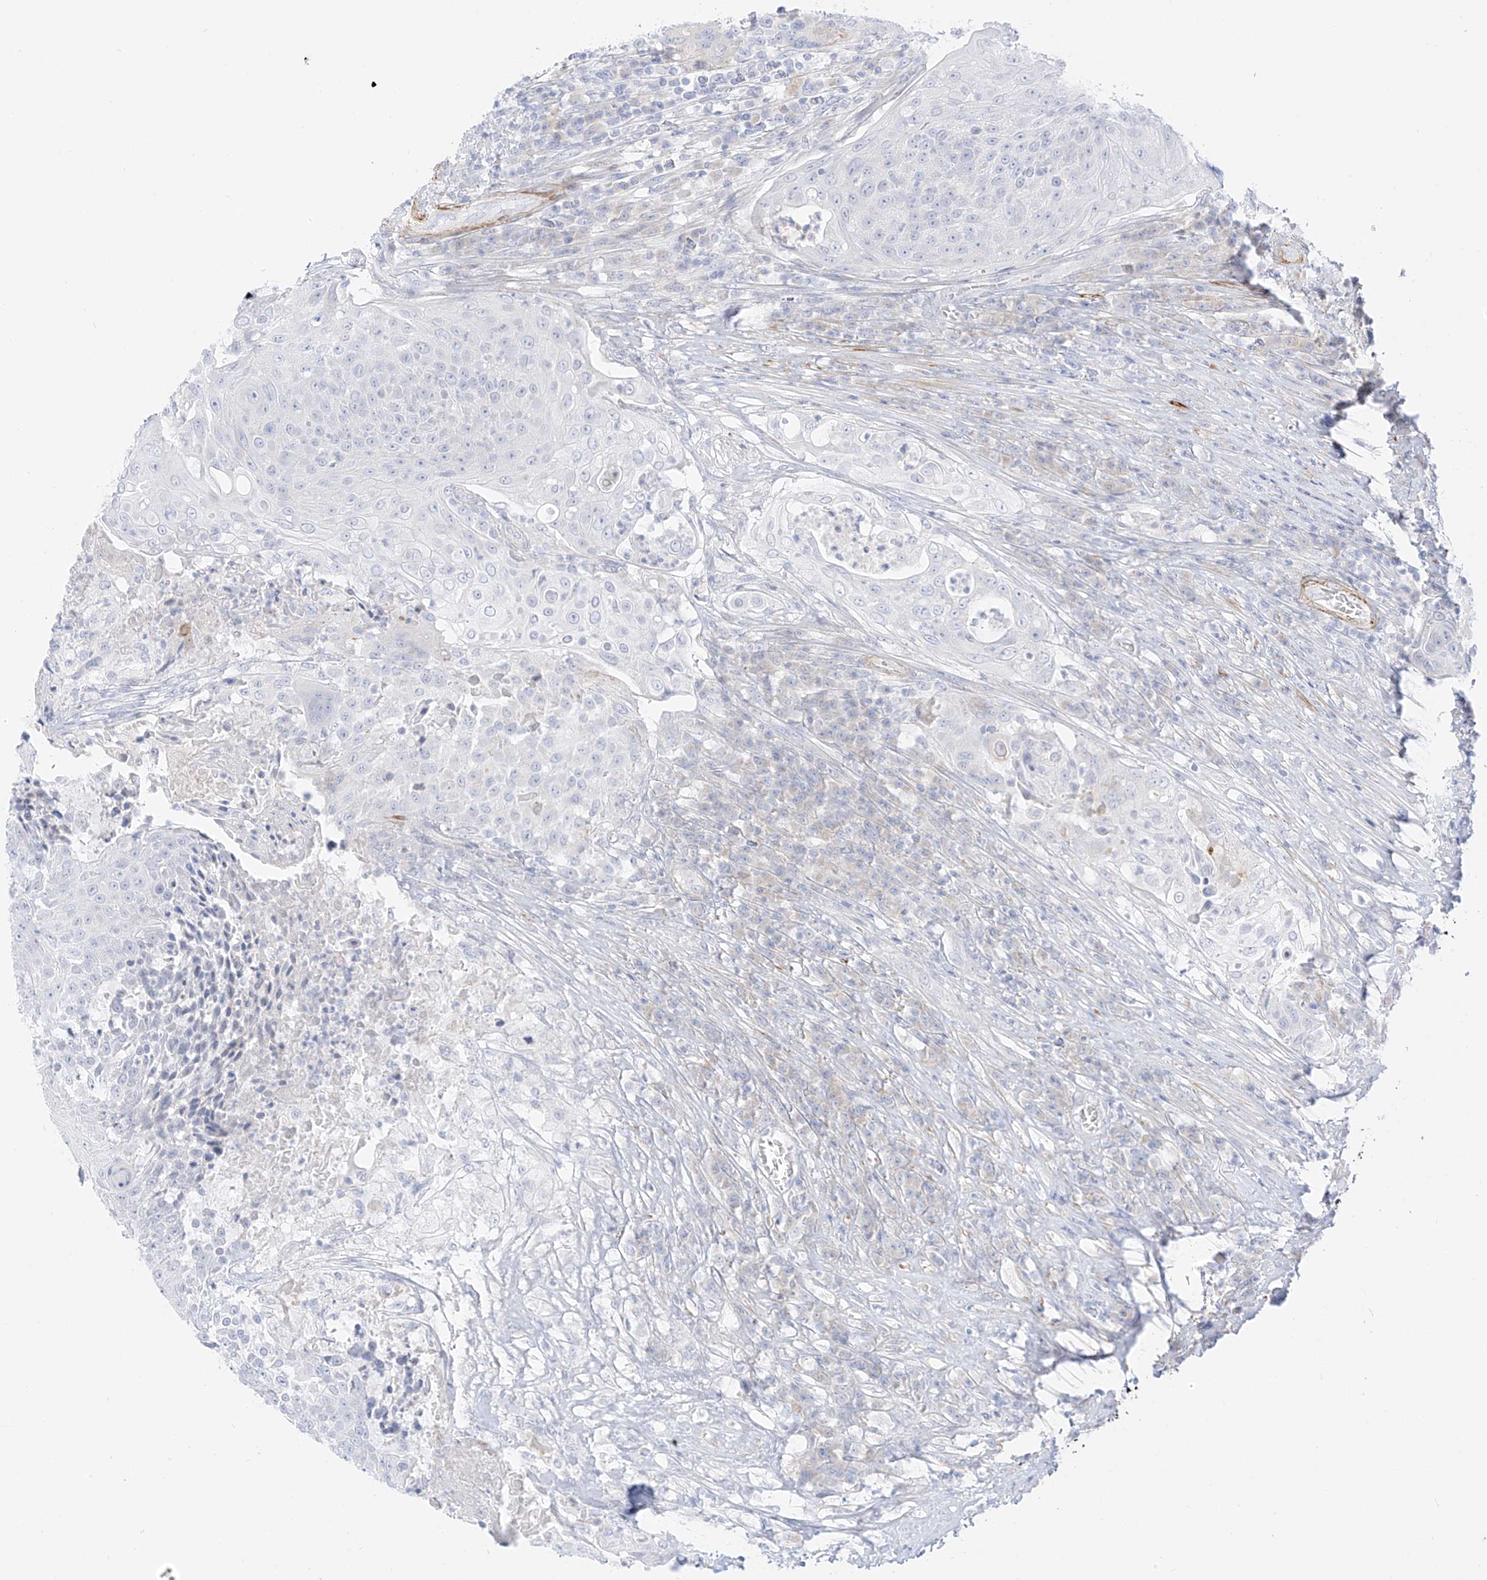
{"staining": {"intensity": "negative", "quantity": "none", "location": "none"}, "tissue": "urothelial cancer", "cell_type": "Tumor cells", "image_type": "cancer", "snomed": [{"axis": "morphology", "description": "Urothelial carcinoma, High grade"}, {"axis": "topography", "description": "Urinary bladder"}], "caption": "The image exhibits no significant positivity in tumor cells of urothelial cancer.", "gene": "ST3GAL5", "patient": {"sex": "female", "age": 63}}